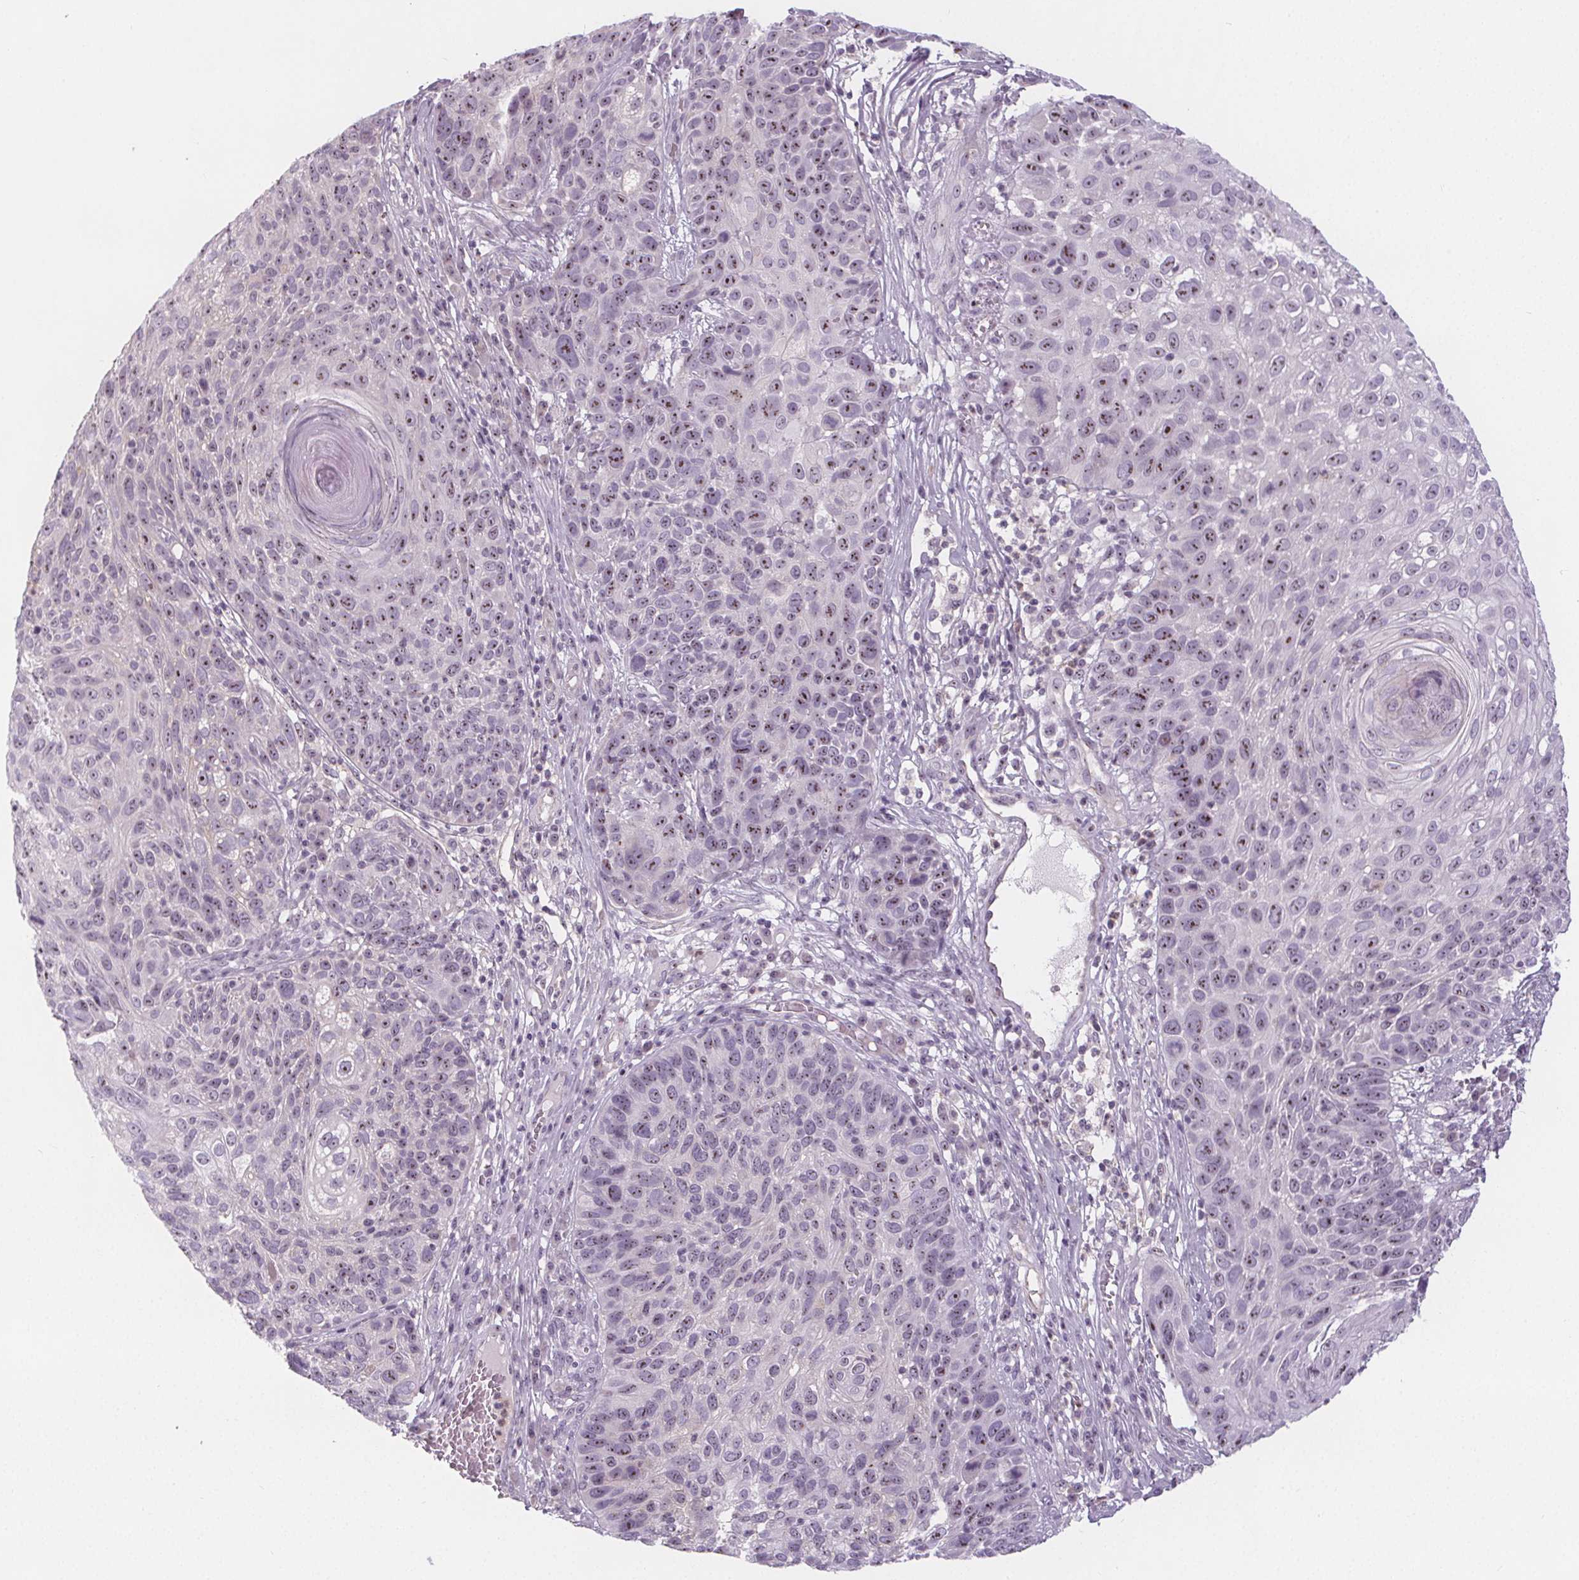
{"staining": {"intensity": "moderate", "quantity": "25%-75%", "location": "nuclear"}, "tissue": "skin cancer", "cell_type": "Tumor cells", "image_type": "cancer", "snomed": [{"axis": "morphology", "description": "Squamous cell carcinoma, NOS"}, {"axis": "topography", "description": "Skin"}], "caption": "Brown immunohistochemical staining in human squamous cell carcinoma (skin) shows moderate nuclear expression in approximately 25%-75% of tumor cells. The protein is shown in brown color, while the nuclei are stained blue.", "gene": "NOLC1", "patient": {"sex": "male", "age": 92}}